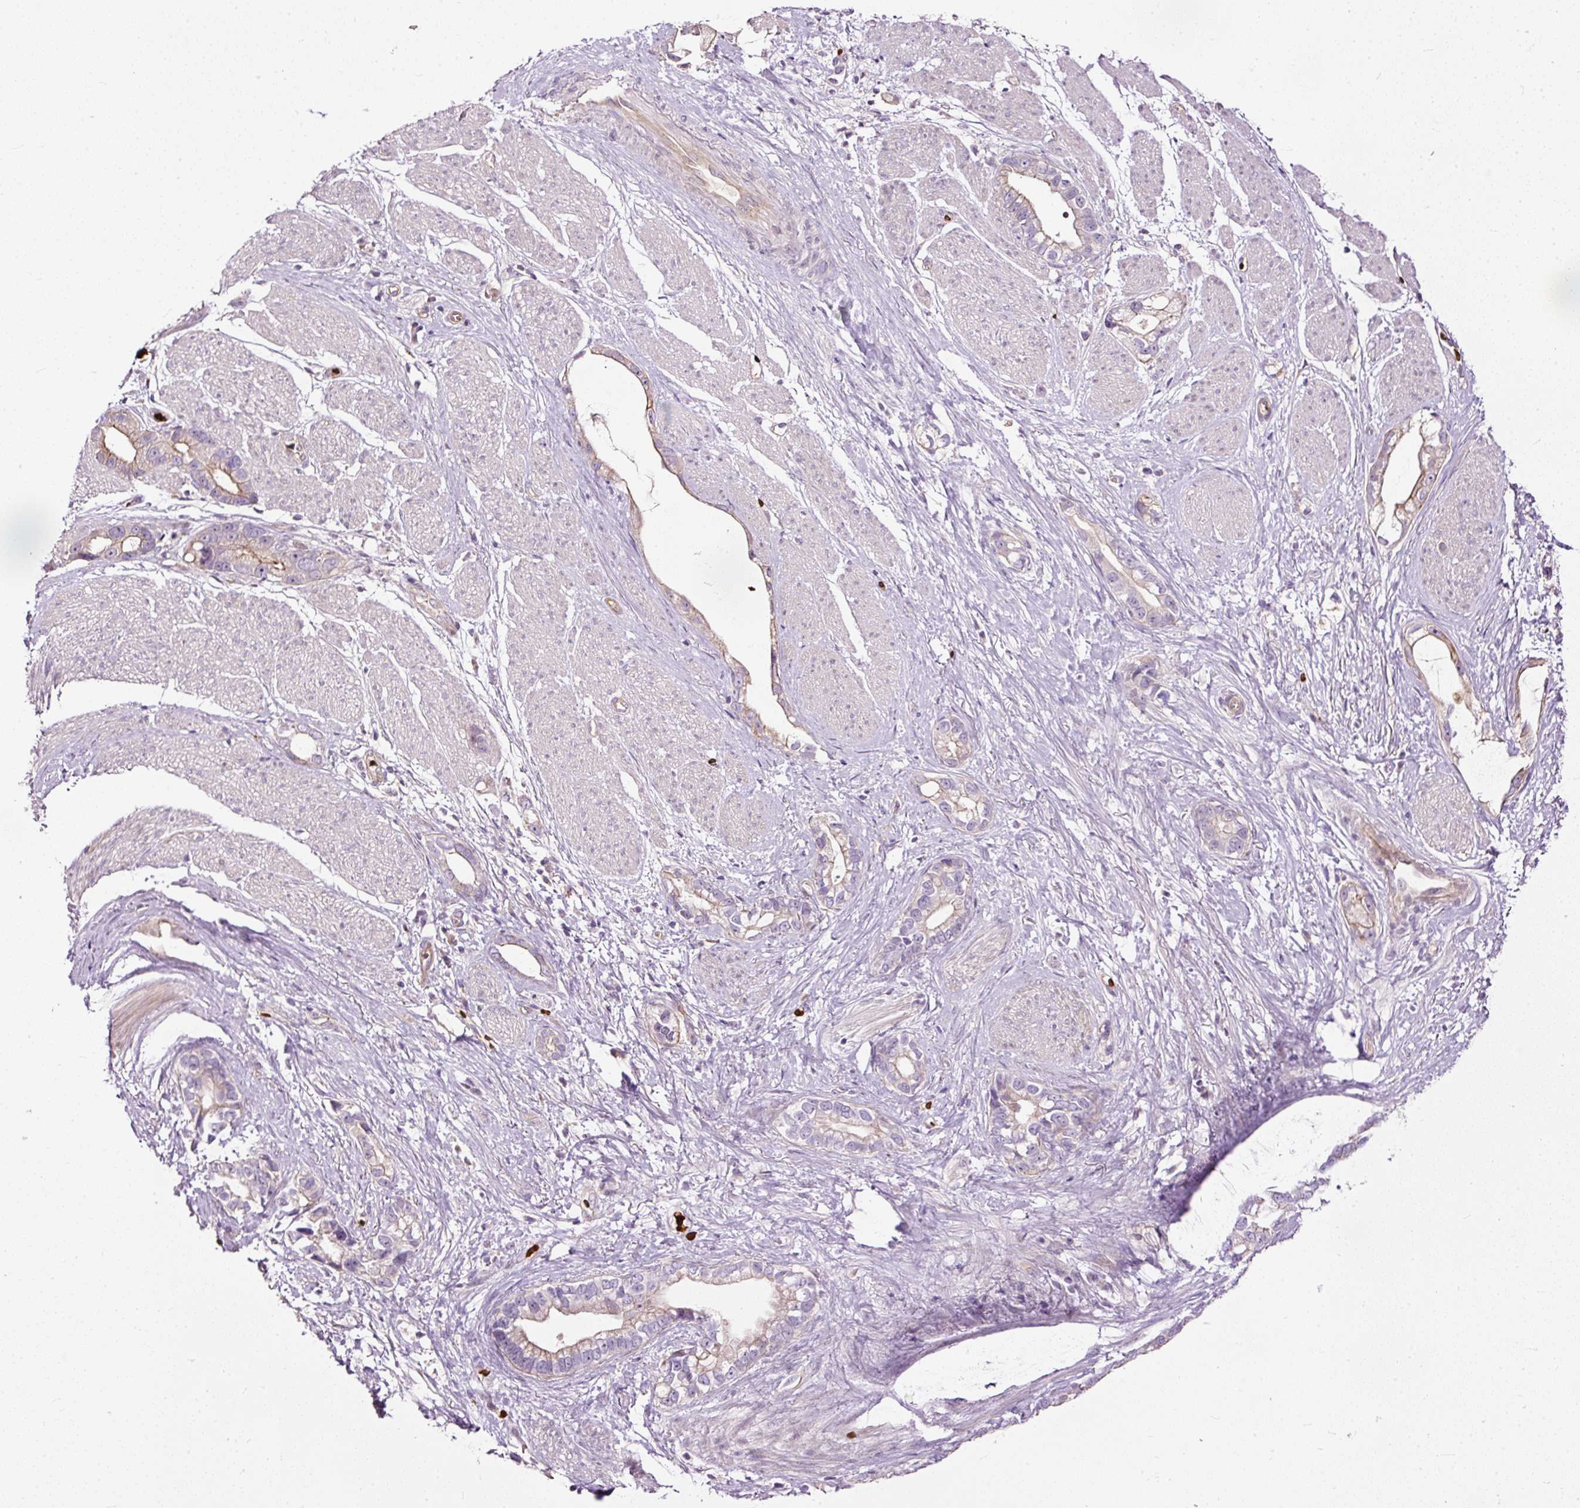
{"staining": {"intensity": "moderate", "quantity": "25%-75%", "location": "cytoplasmic/membranous"}, "tissue": "stomach cancer", "cell_type": "Tumor cells", "image_type": "cancer", "snomed": [{"axis": "morphology", "description": "Adenocarcinoma, NOS"}, {"axis": "topography", "description": "Stomach"}], "caption": "Moderate cytoplasmic/membranous protein positivity is present in about 25%-75% of tumor cells in stomach cancer. (DAB IHC with brightfield microscopy, high magnification).", "gene": "USHBP1", "patient": {"sex": "male", "age": 55}}